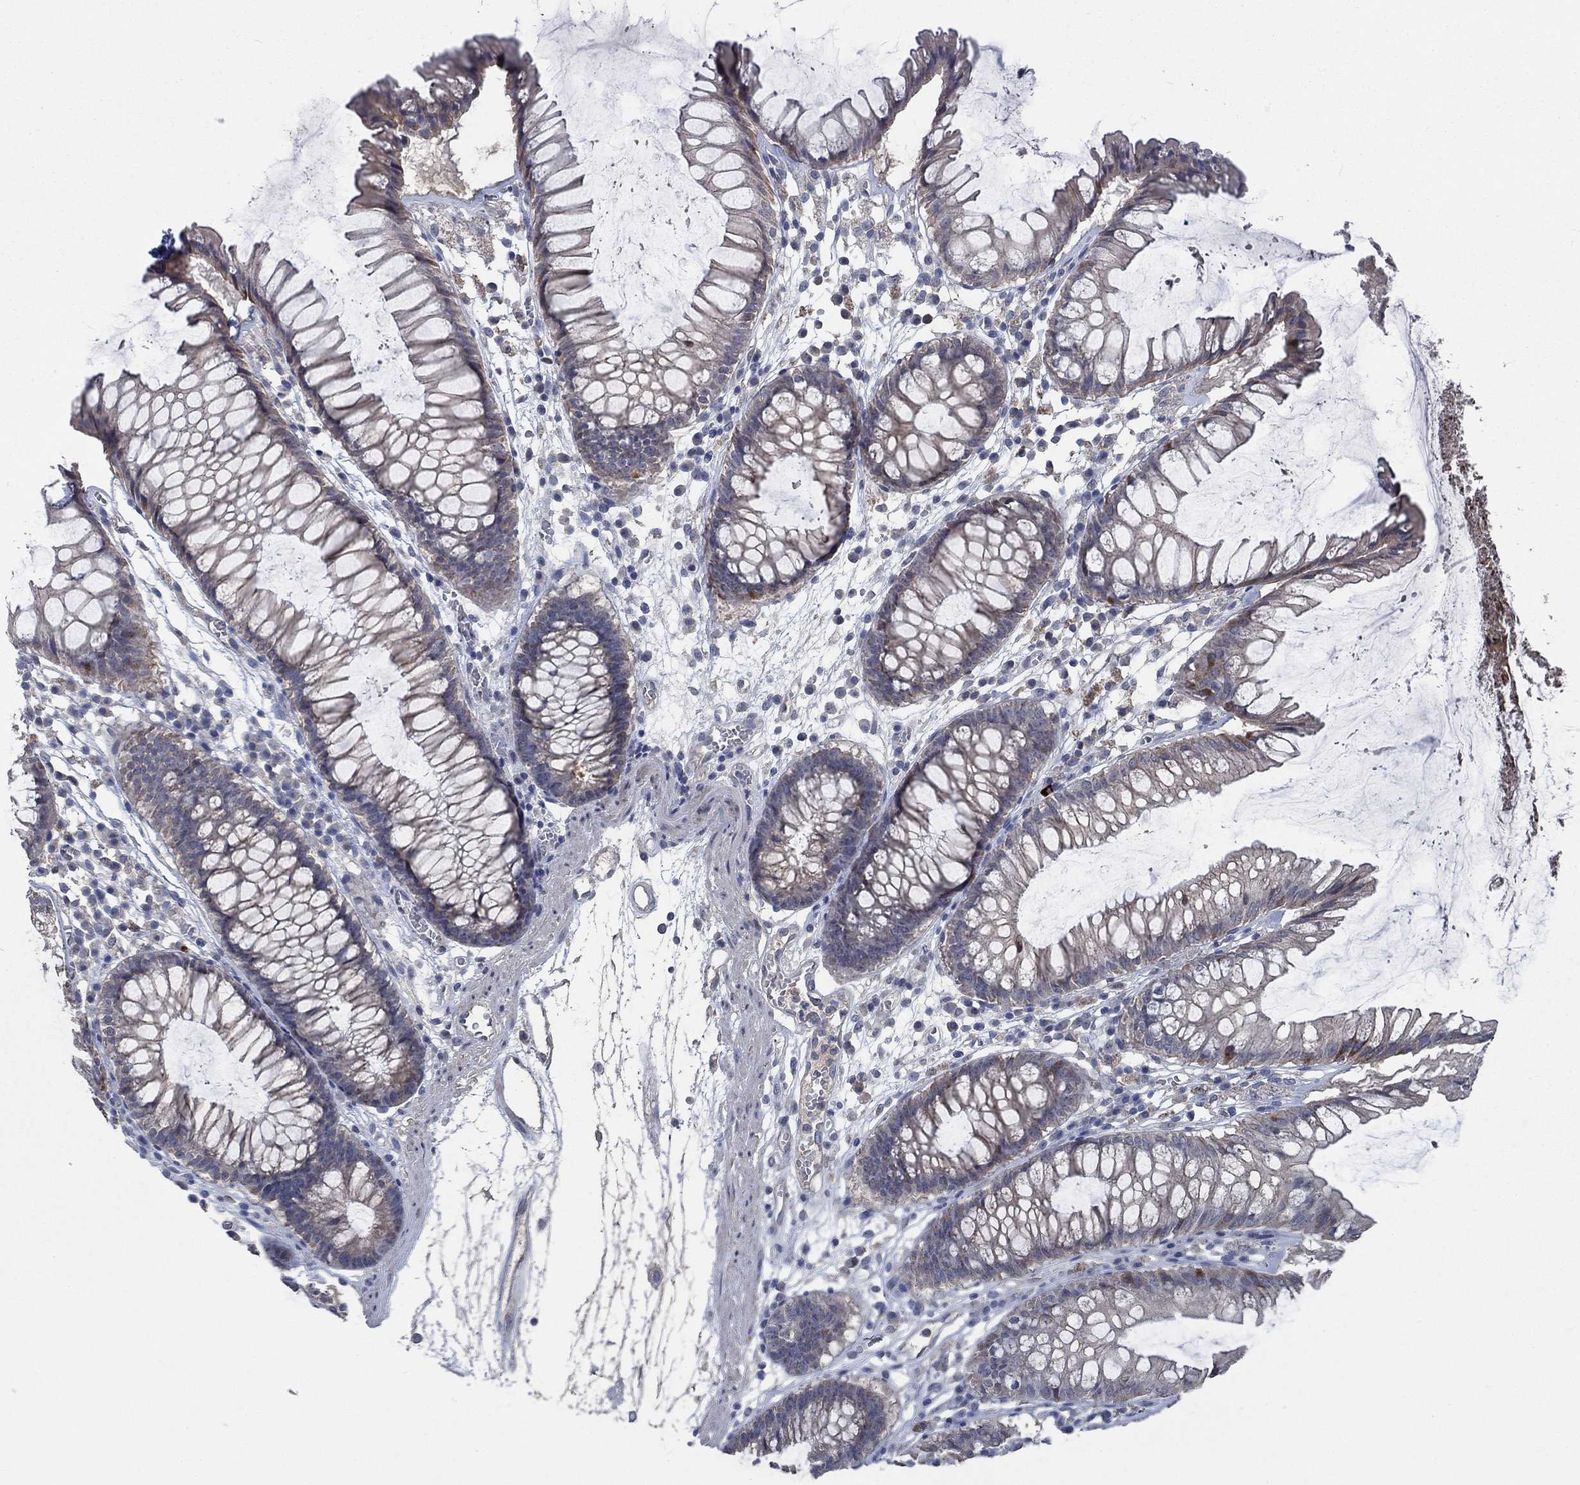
{"staining": {"intensity": "negative", "quantity": "none", "location": "none"}, "tissue": "colon", "cell_type": "Endothelial cells", "image_type": "normal", "snomed": [{"axis": "morphology", "description": "Normal tissue, NOS"}, {"axis": "morphology", "description": "Adenocarcinoma, NOS"}, {"axis": "topography", "description": "Colon"}], "caption": "A photomicrograph of colon stained for a protein reveals no brown staining in endothelial cells. The staining is performed using DAB brown chromogen with nuclei counter-stained in using hematoxylin.", "gene": "OBSCN", "patient": {"sex": "male", "age": 65}}